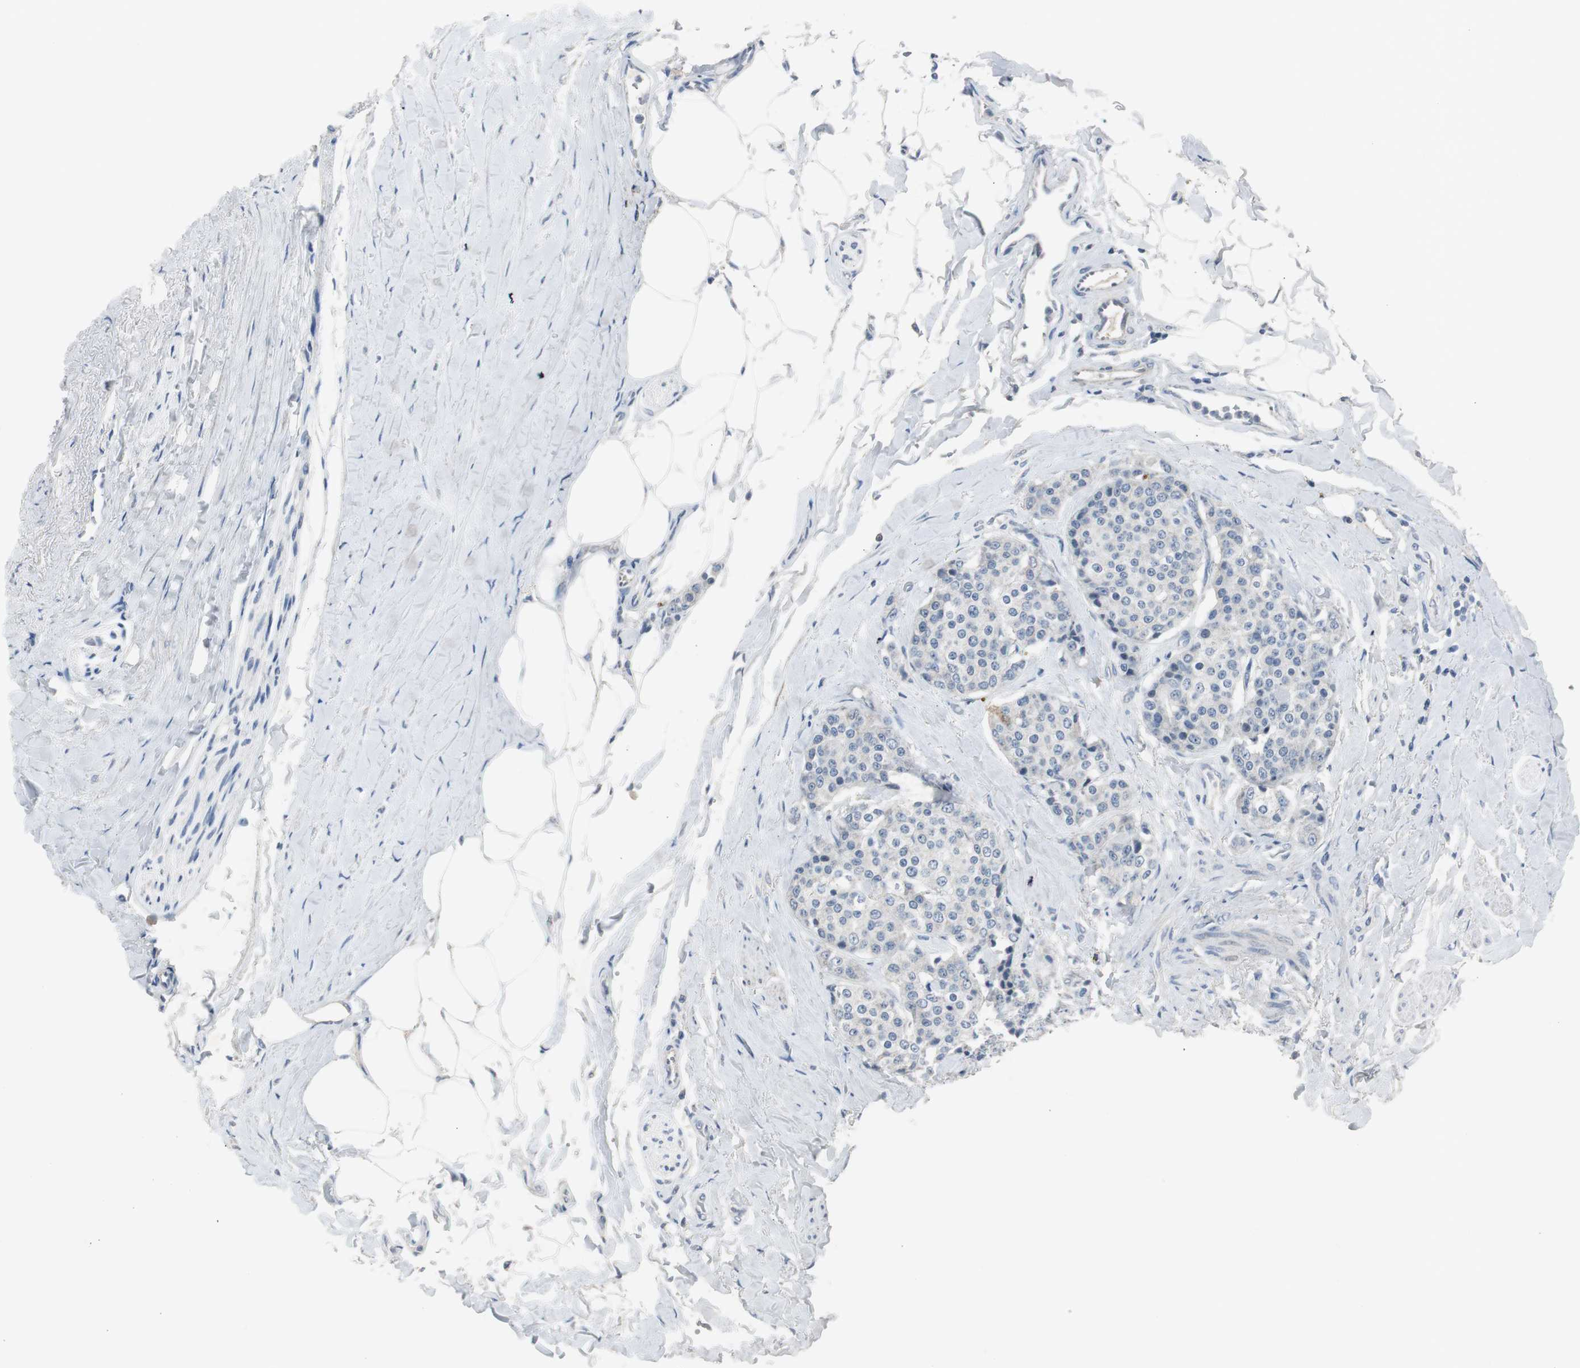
{"staining": {"intensity": "negative", "quantity": "none", "location": "none"}, "tissue": "carcinoid", "cell_type": "Tumor cells", "image_type": "cancer", "snomed": [{"axis": "morphology", "description": "Carcinoid, malignant, NOS"}, {"axis": "topography", "description": "Colon"}], "caption": "An immunohistochemistry (IHC) image of carcinoid is shown. There is no staining in tumor cells of carcinoid.", "gene": "TK1", "patient": {"sex": "female", "age": 61}}